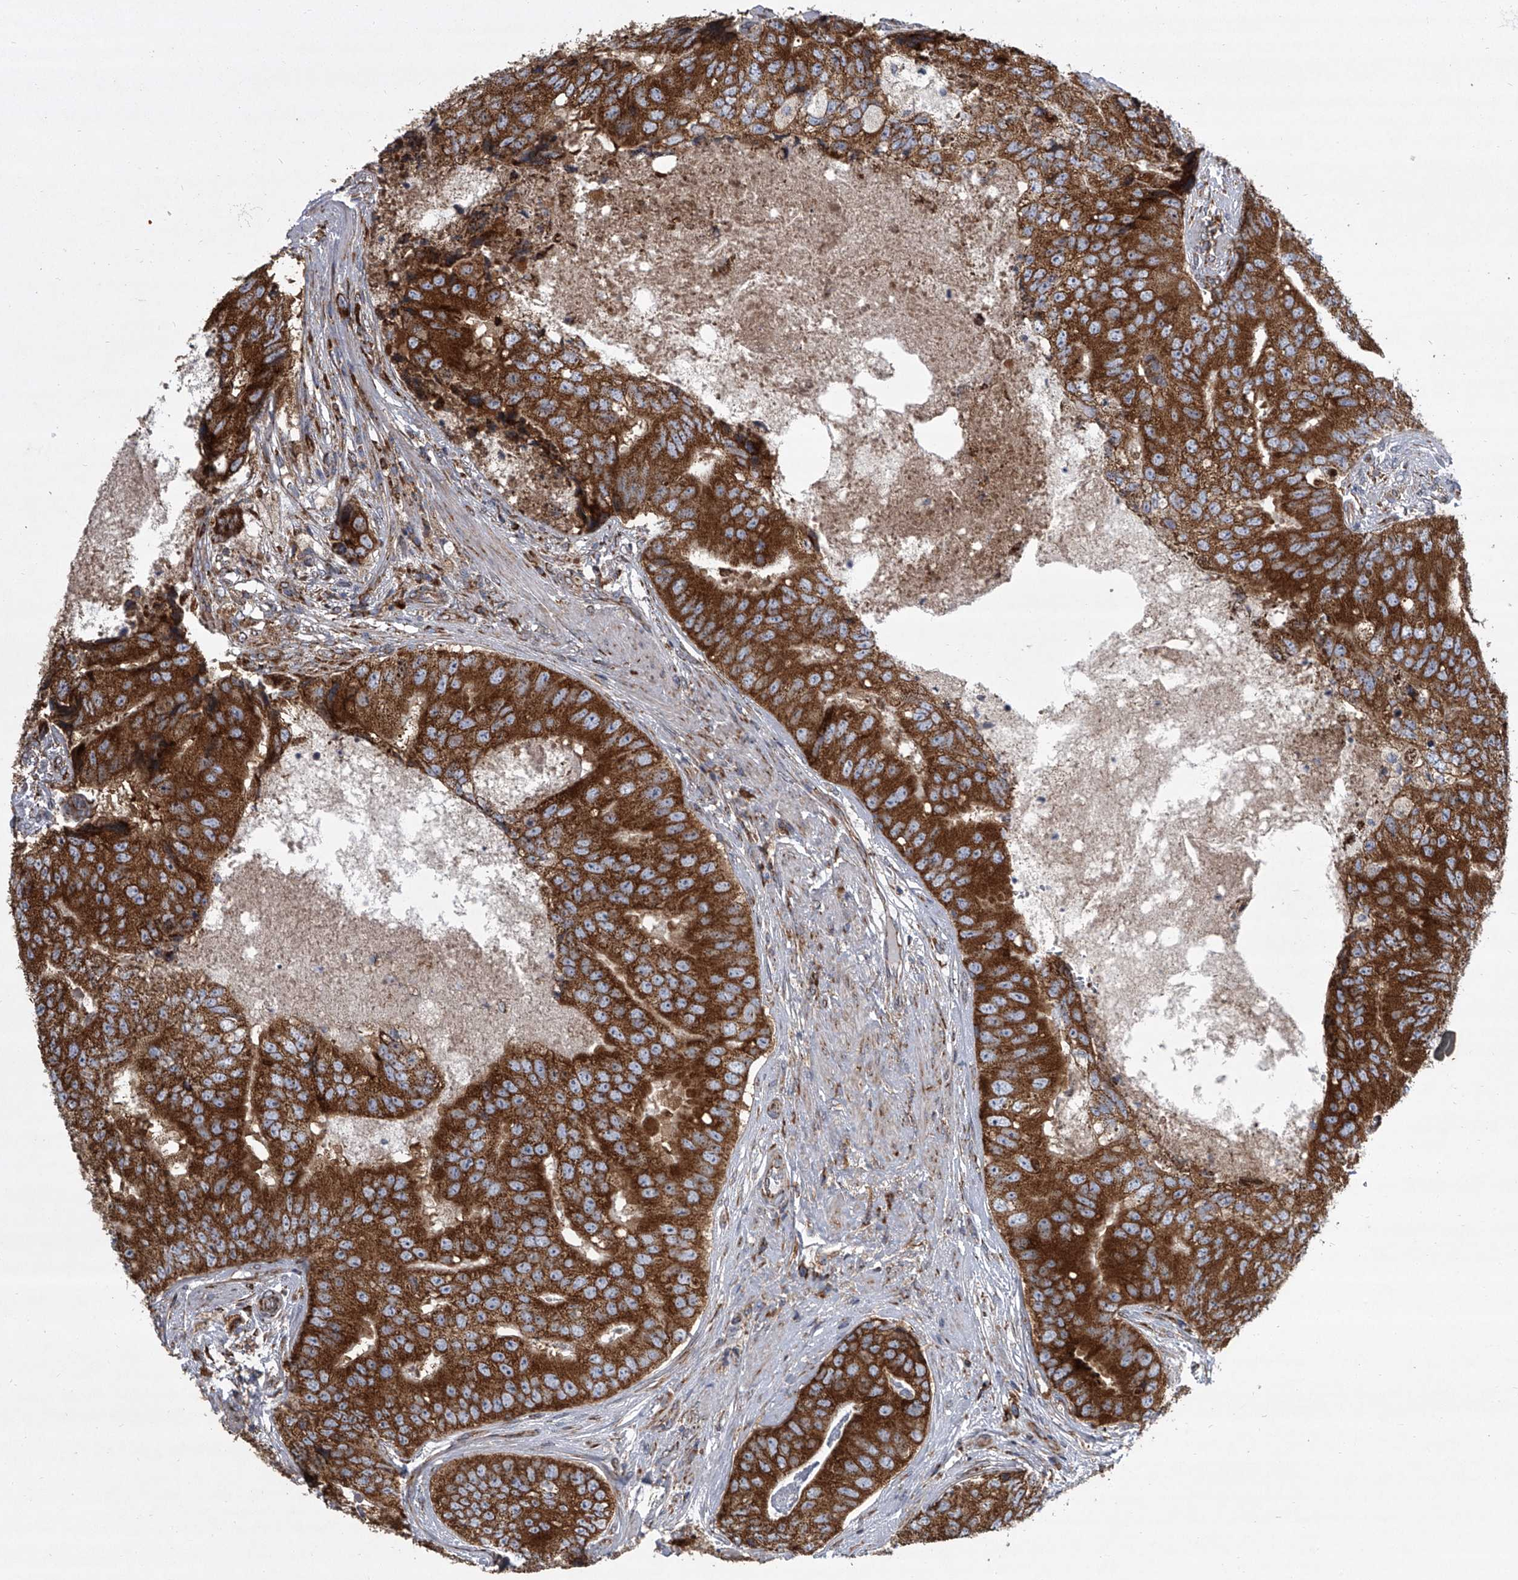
{"staining": {"intensity": "strong", "quantity": ">75%", "location": "cytoplasmic/membranous"}, "tissue": "prostate cancer", "cell_type": "Tumor cells", "image_type": "cancer", "snomed": [{"axis": "morphology", "description": "Adenocarcinoma, High grade"}, {"axis": "topography", "description": "Prostate"}], "caption": "Approximately >75% of tumor cells in high-grade adenocarcinoma (prostate) display strong cytoplasmic/membranous protein staining as visualized by brown immunohistochemical staining.", "gene": "ZC3H15", "patient": {"sex": "male", "age": 70}}